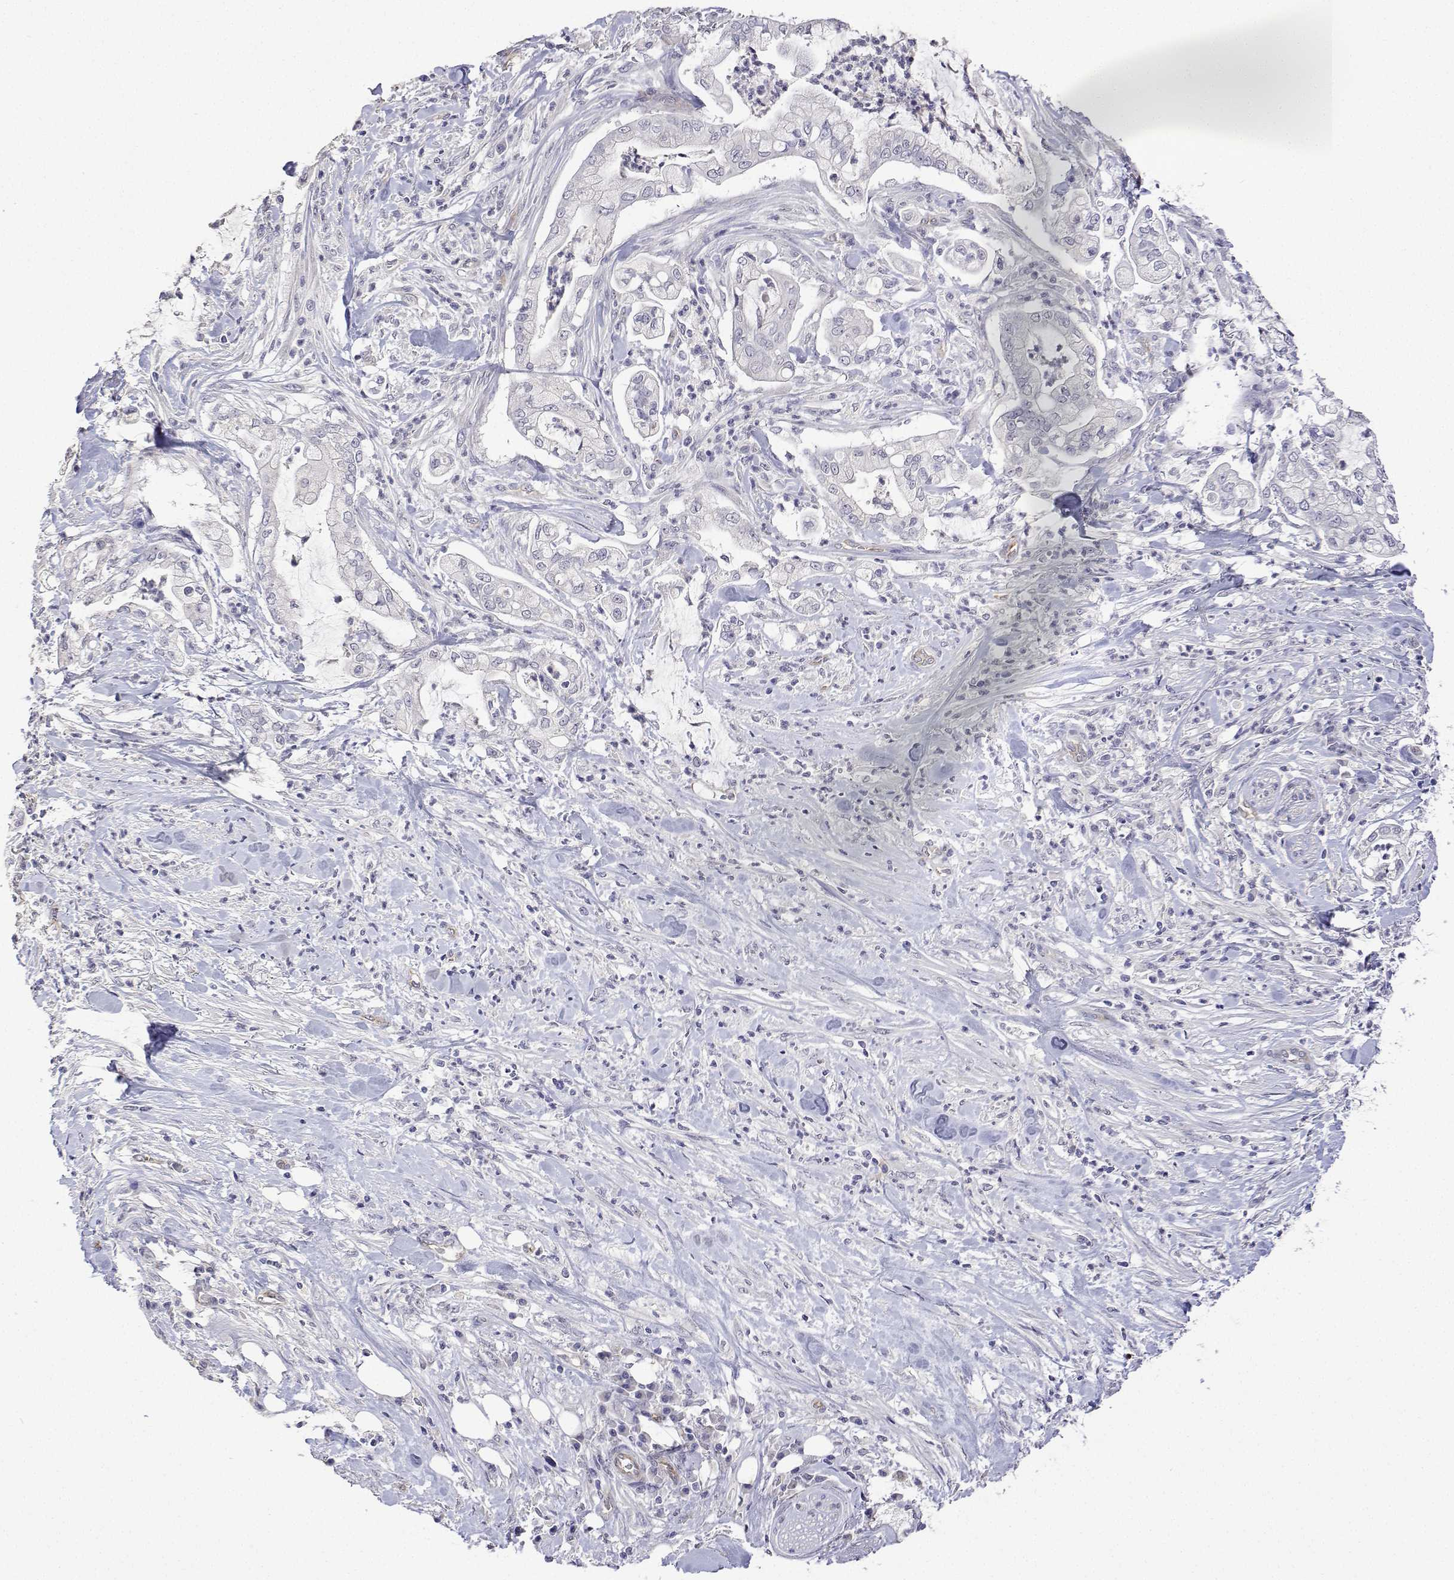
{"staining": {"intensity": "negative", "quantity": "none", "location": "none"}, "tissue": "pancreatic cancer", "cell_type": "Tumor cells", "image_type": "cancer", "snomed": [{"axis": "morphology", "description": "Adenocarcinoma, NOS"}, {"axis": "topography", "description": "Pancreas"}], "caption": "The IHC histopathology image has no significant staining in tumor cells of adenocarcinoma (pancreatic) tissue.", "gene": "PLCB1", "patient": {"sex": "female", "age": 69}}